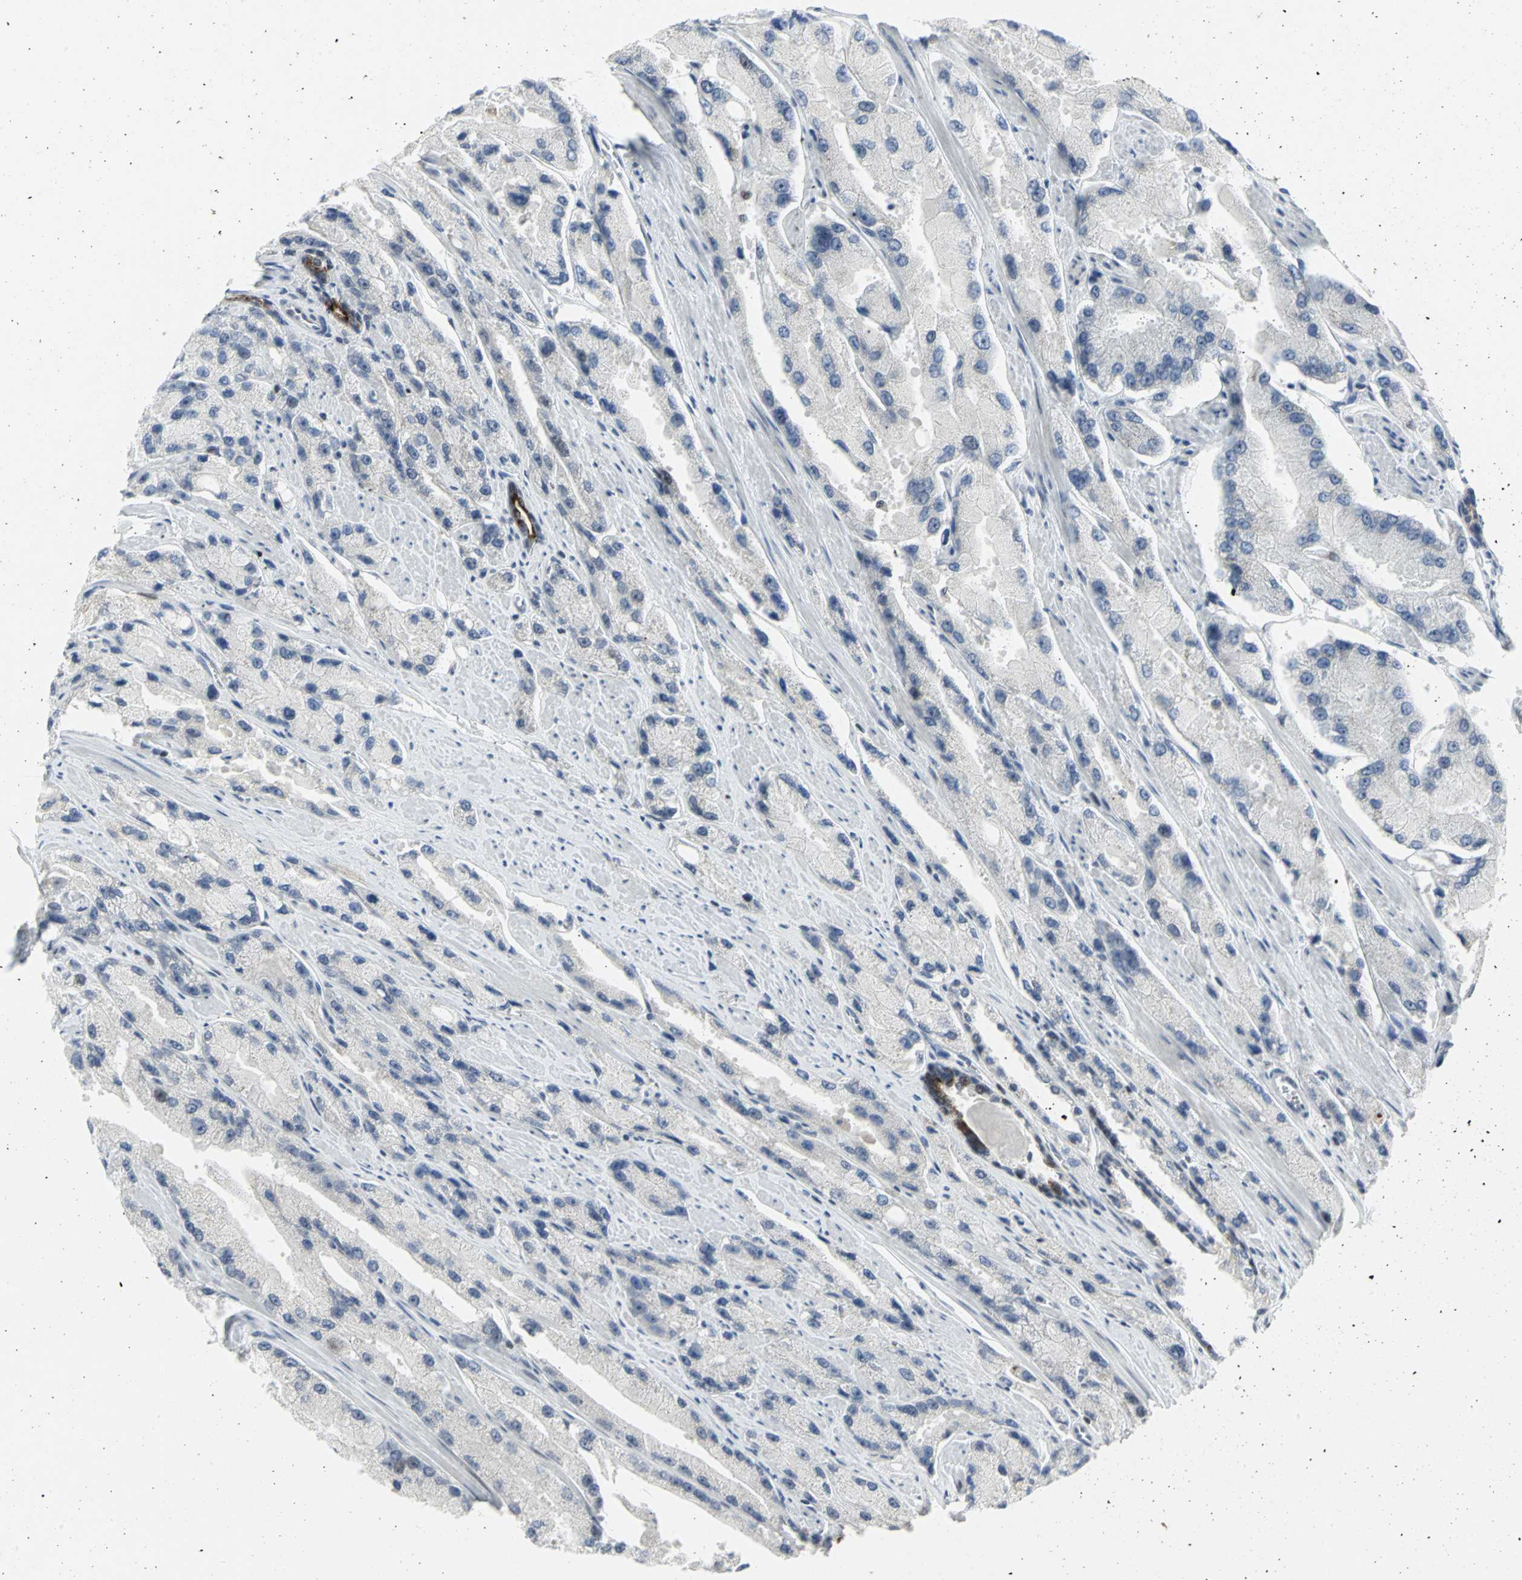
{"staining": {"intensity": "negative", "quantity": "none", "location": "none"}, "tissue": "prostate cancer", "cell_type": "Tumor cells", "image_type": "cancer", "snomed": [{"axis": "morphology", "description": "Adenocarcinoma, High grade"}, {"axis": "topography", "description": "Prostate"}], "caption": "This is an immunohistochemistry histopathology image of prostate cancer. There is no staining in tumor cells.", "gene": "RPA1", "patient": {"sex": "male", "age": 58}}